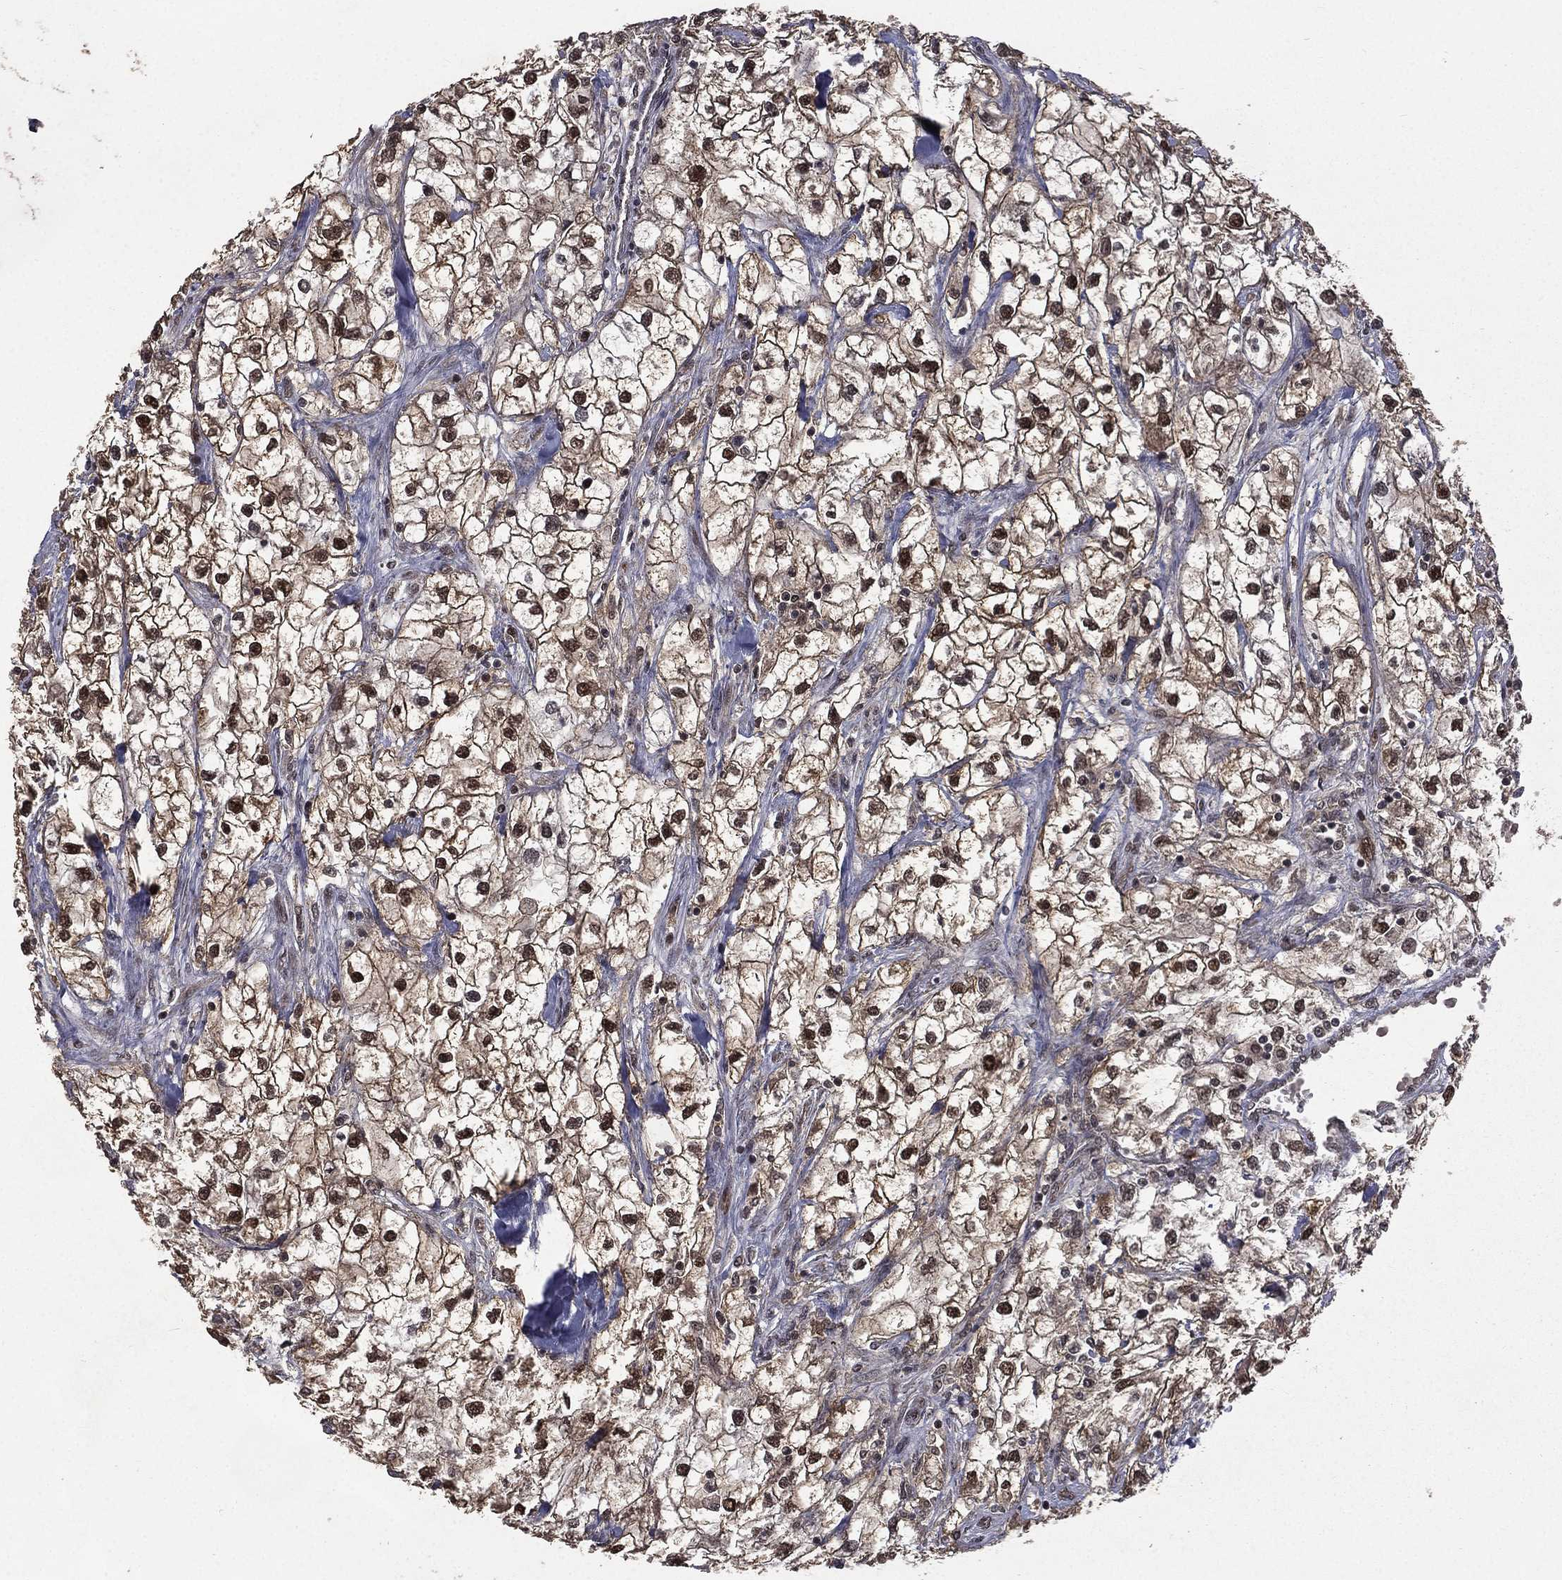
{"staining": {"intensity": "strong", "quantity": ">75%", "location": "nuclear"}, "tissue": "renal cancer", "cell_type": "Tumor cells", "image_type": "cancer", "snomed": [{"axis": "morphology", "description": "Adenocarcinoma, NOS"}, {"axis": "topography", "description": "Kidney"}], "caption": "This is an image of IHC staining of renal adenocarcinoma, which shows strong staining in the nuclear of tumor cells.", "gene": "JMJD6", "patient": {"sex": "male", "age": 59}}